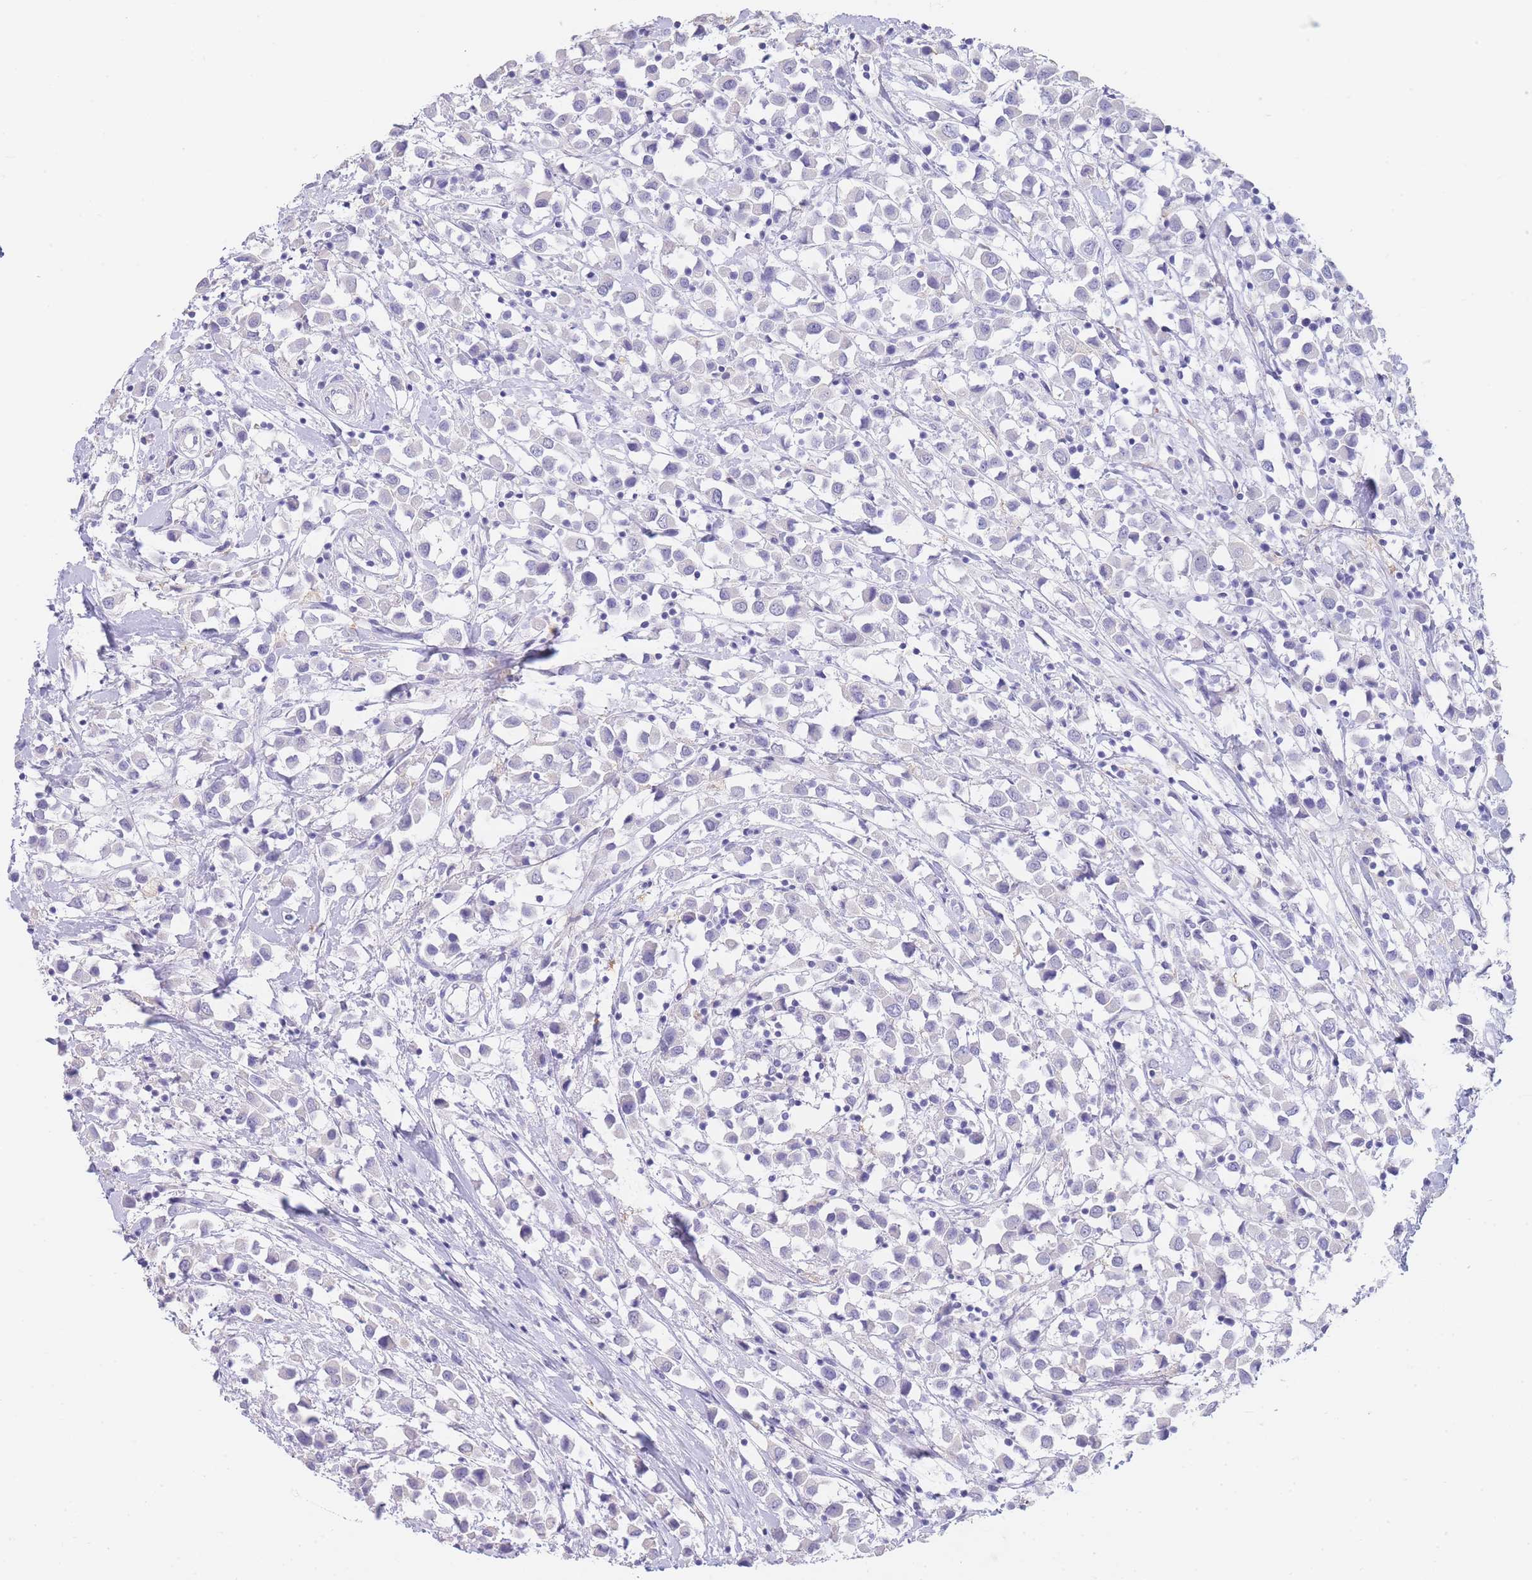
{"staining": {"intensity": "negative", "quantity": "none", "location": "none"}, "tissue": "breast cancer", "cell_type": "Tumor cells", "image_type": "cancer", "snomed": [{"axis": "morphology", "description": "Duct carcinoma"}, {"axis": "topography", "description": "Breast"}], "caption": "Protein analysis of breast cancer (invasive ductal carcinoma) reveals no significant staining in tumor cells. Brightfield microscopy of immunohistochemistry (IHC) stained with DAB (brown) and hematoxylin (blue), captured at high magnification.", "gene": "CD37", "patient": {"sex": "female", "age": 61}}